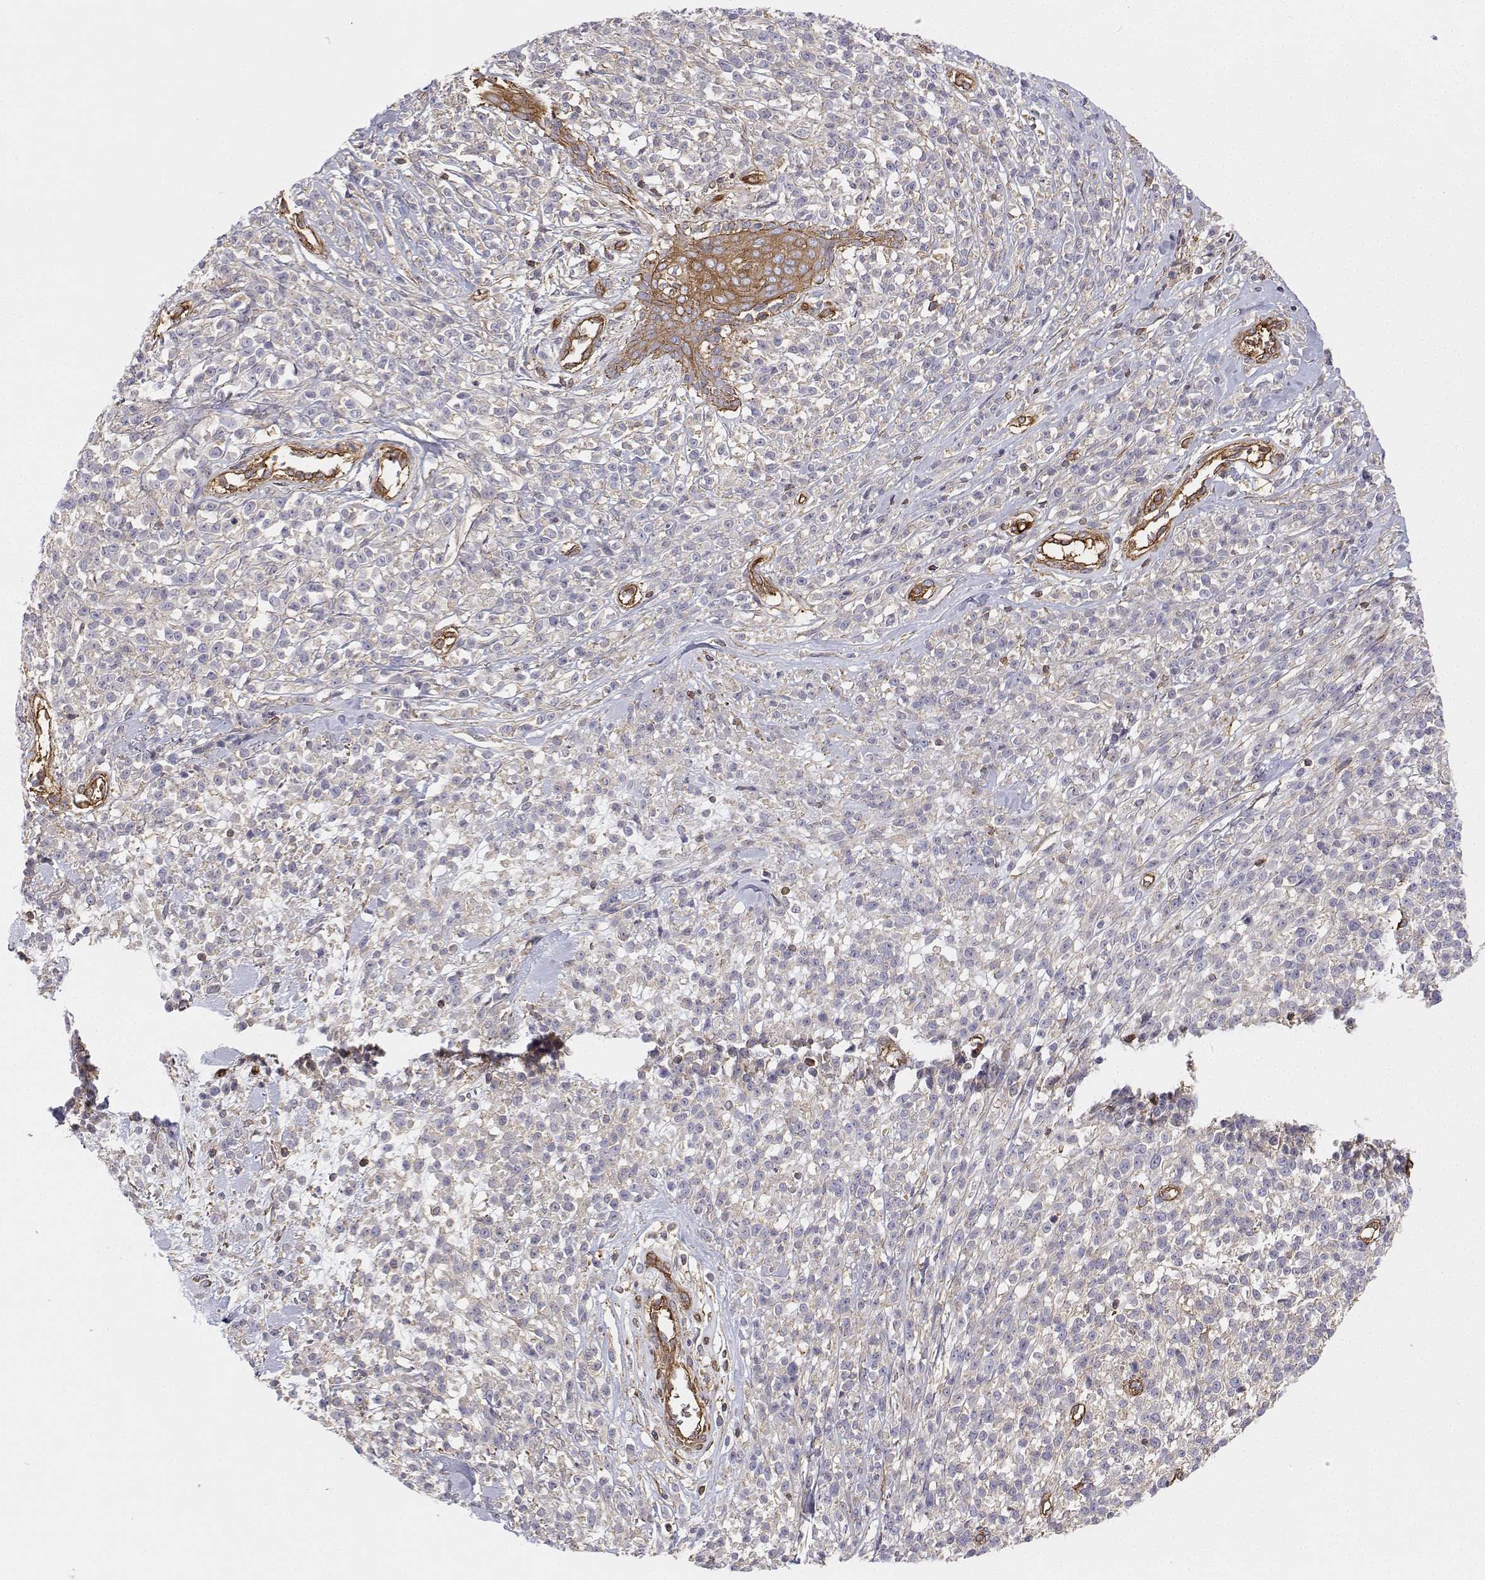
{"staining": {"intensity": "negative", "quantity": "none", "location": "none"}, "tissue": "melanoma", "cell_type": "Tumor cells", "image_type": "cancer", "snomed": [{"axis": "morphology", "description": "Malignant melanoma, NOS"}, {"axis": "topography", "description": "Skin"}, {"axis": "topography", "description": "Skin of trunk"}], "caption": "This is an immunohistochemistry micrograph of human melanoma. There is no positivity in tumor cells.", "gene": "MYH9", "patient": {"sex": "male", "age": 74}}